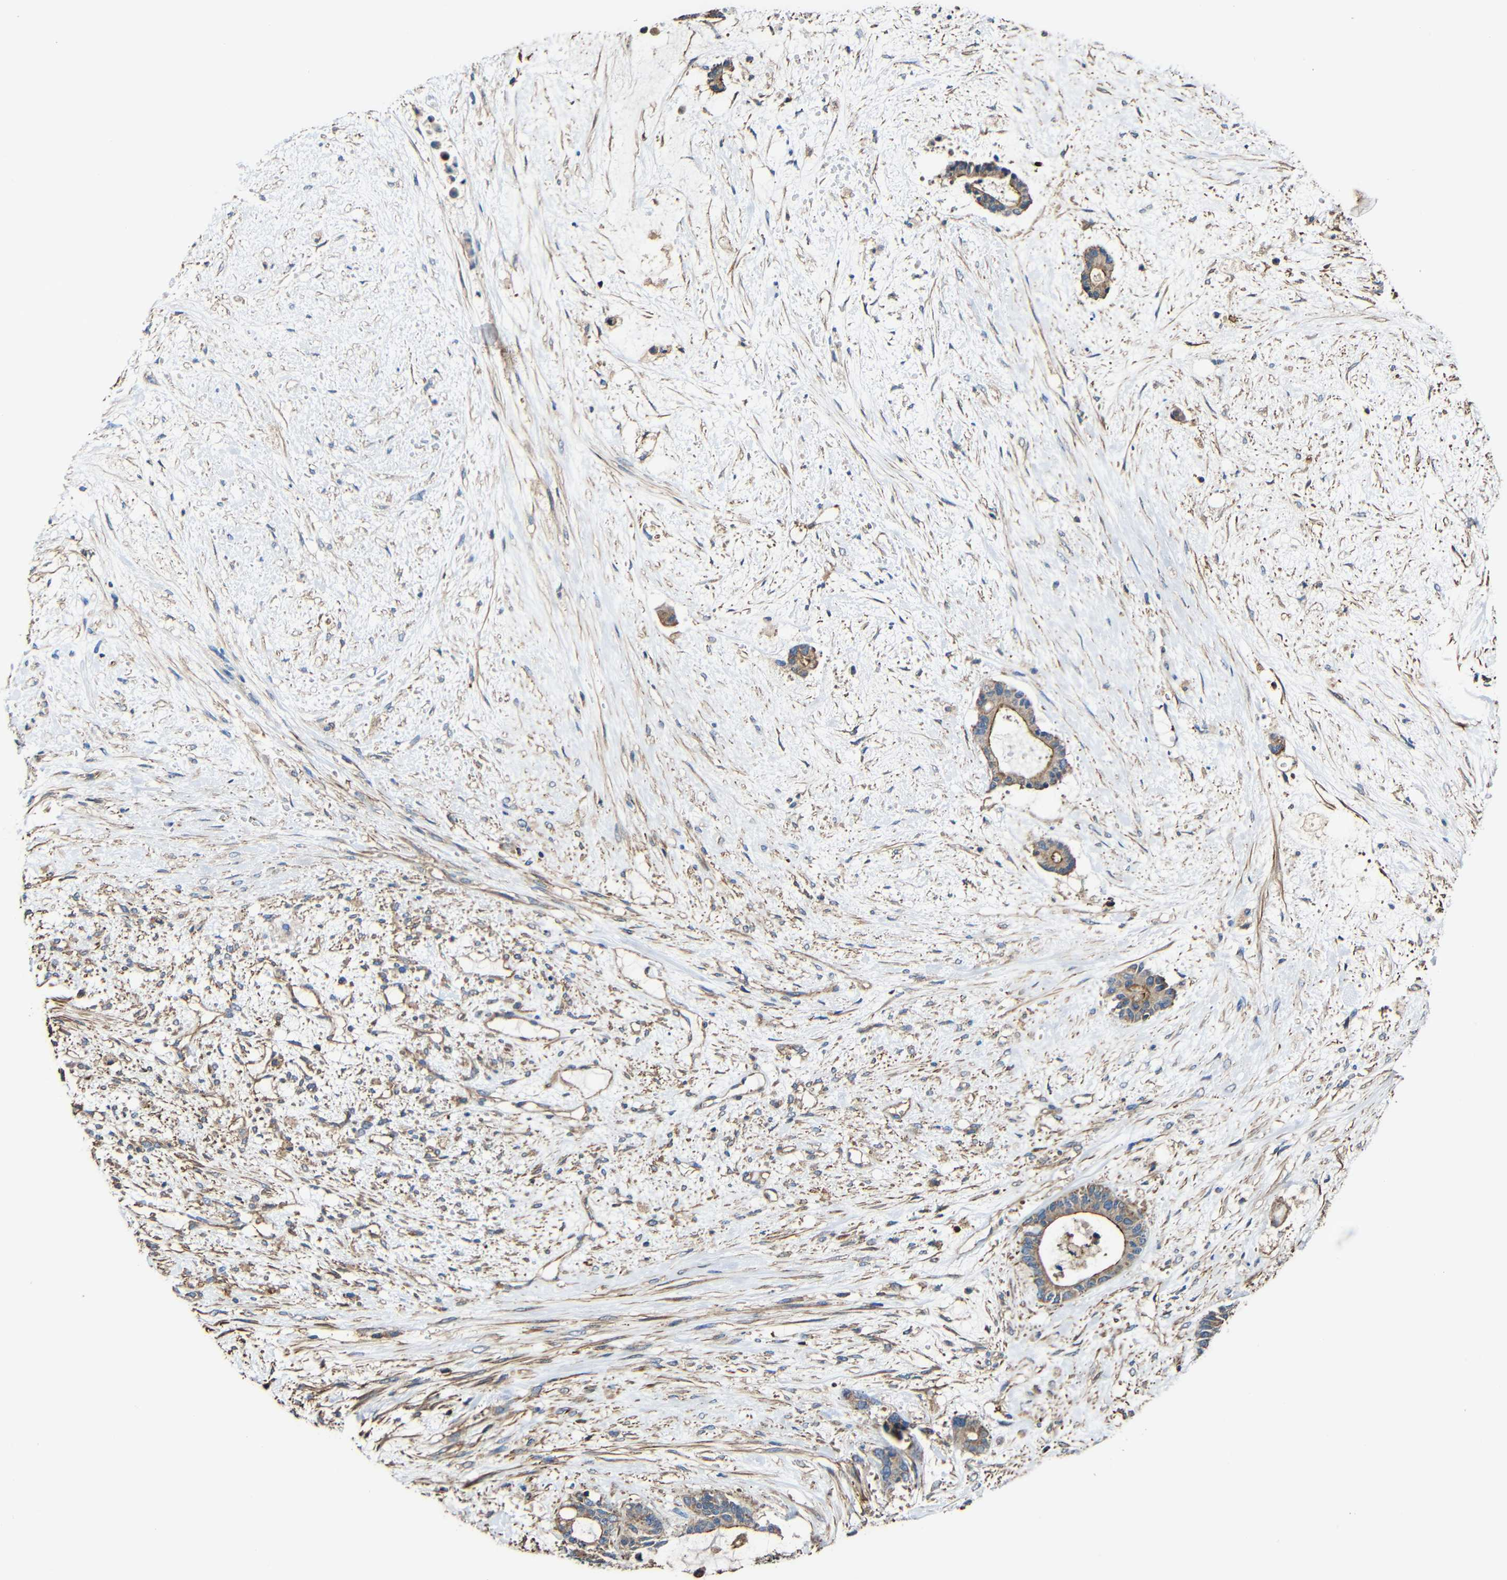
{"staining": {"intensity": "moderate", "quantity": ">75%", "location": "cytoplasmic/membranous"}, "tissue": "liver cancer", "cell_type": "Tumor cells", "image_type": "cancer", "snomed": [{"axis": "morphology", "description": "Normal tissue, NOS"}, {"axis": "morphology", "description": "Cholangiocarcinoma"}, {"axis": "topography", "description": "Liver"}, {"axis": "topography", "description": "Peripheral nerve tissue"}], "caption": "A high-resolution histopathology image shows immunohistochemistry staining of liver cancer (cholangiocarcinoma), which demonstrates moderate cytoplasmic/membranous positivity in approximately >75% of tumor cells.", "gene": "RHOT2", "patient": {"sex": "female", "age": 73}}